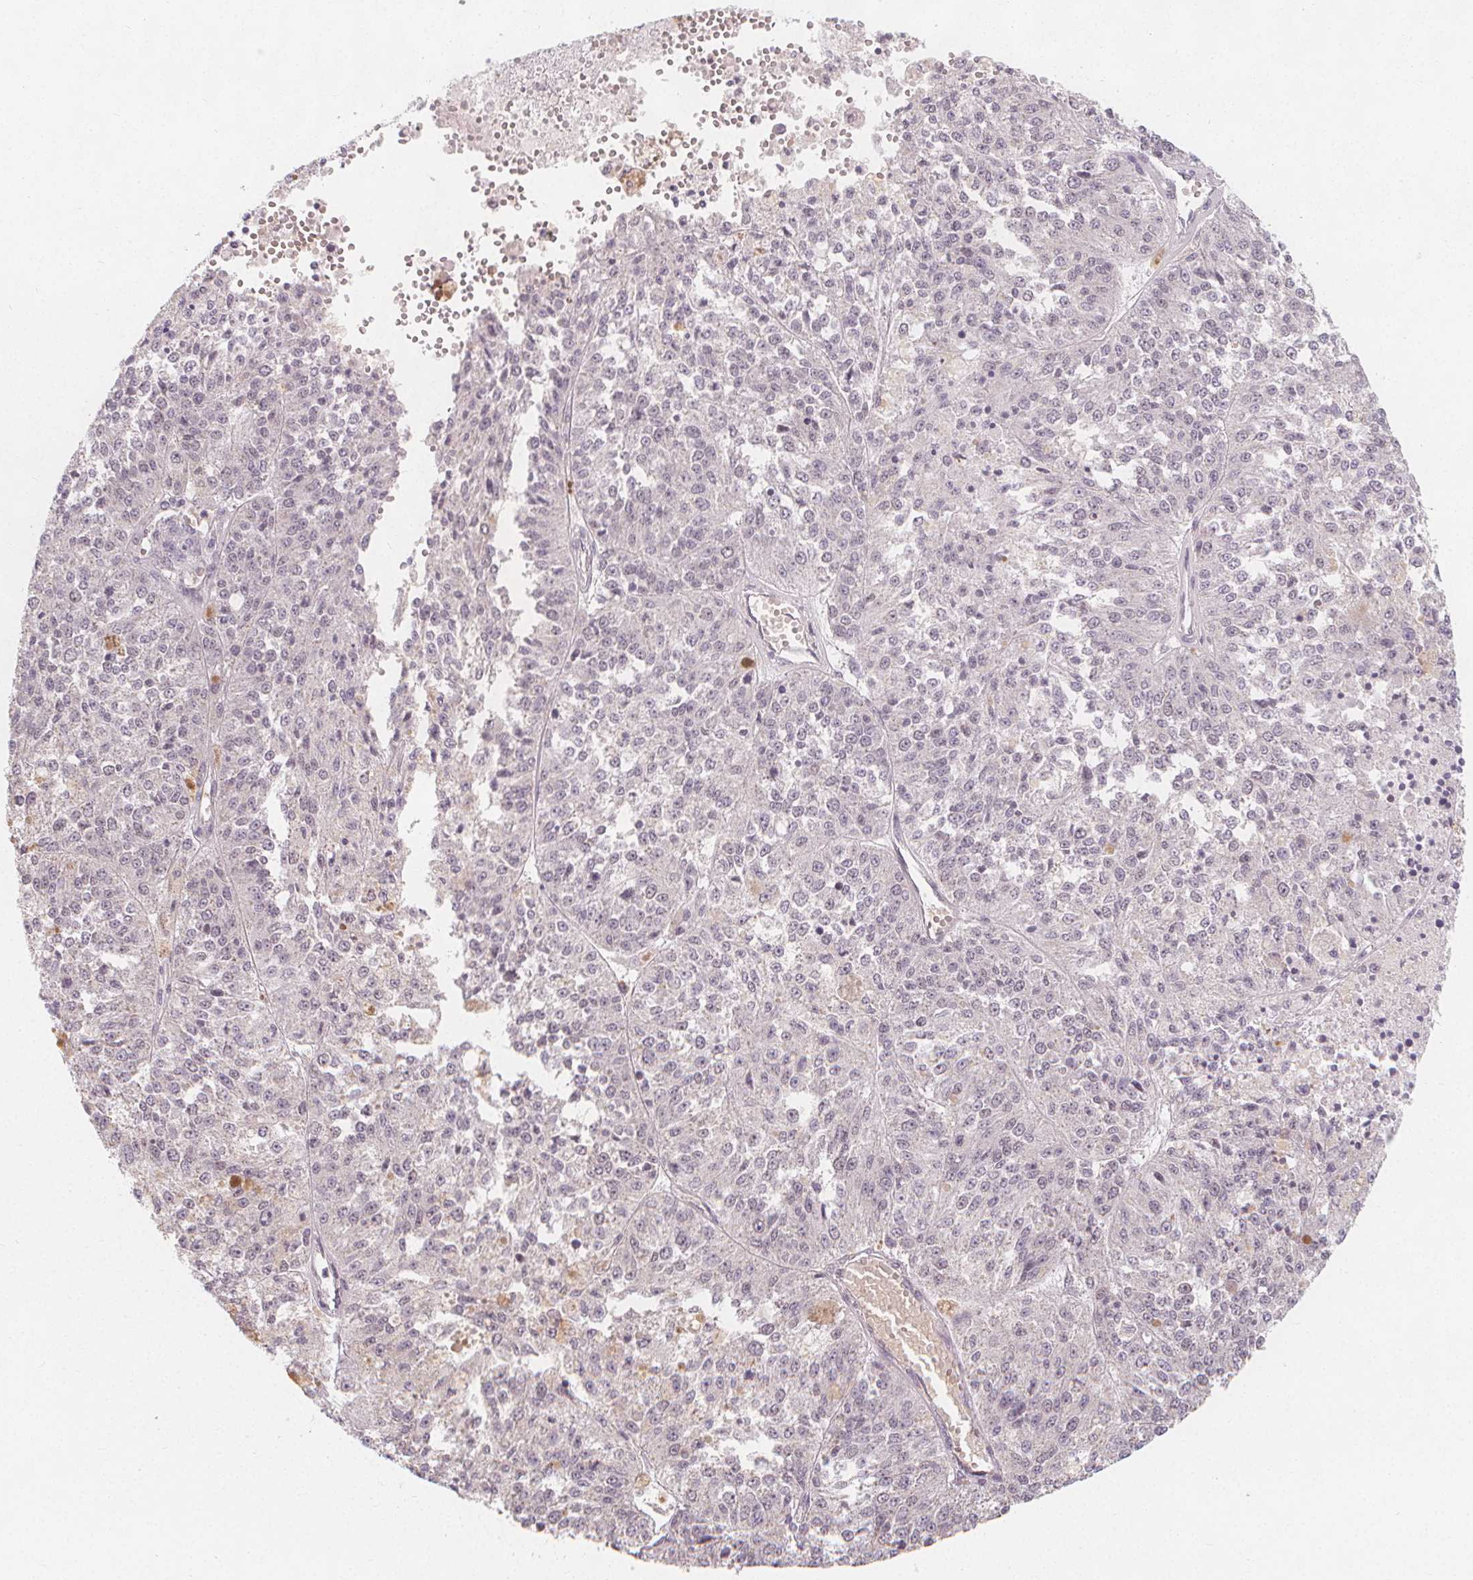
{"staining": {"intensity": "negative", "quantity": "none", "location": "none"}, "tissue": "melanoma", "cell_type": "Tumor cells", "image_type": "cancer", "snomed": [{"axis": "morphology", "description": "Malignant melanoma, Metastatic site"}, {"axis": "topography", "description": "Lymph node"}], "caption": "DAB (3,3'-diaminobenzidine) immunohistochemical staining of malignant melanoma (metastatic site) displays no significant staining in tumor cells.", "gene": "TIPIN", "patient": {"sex": "female", "age": 64}}